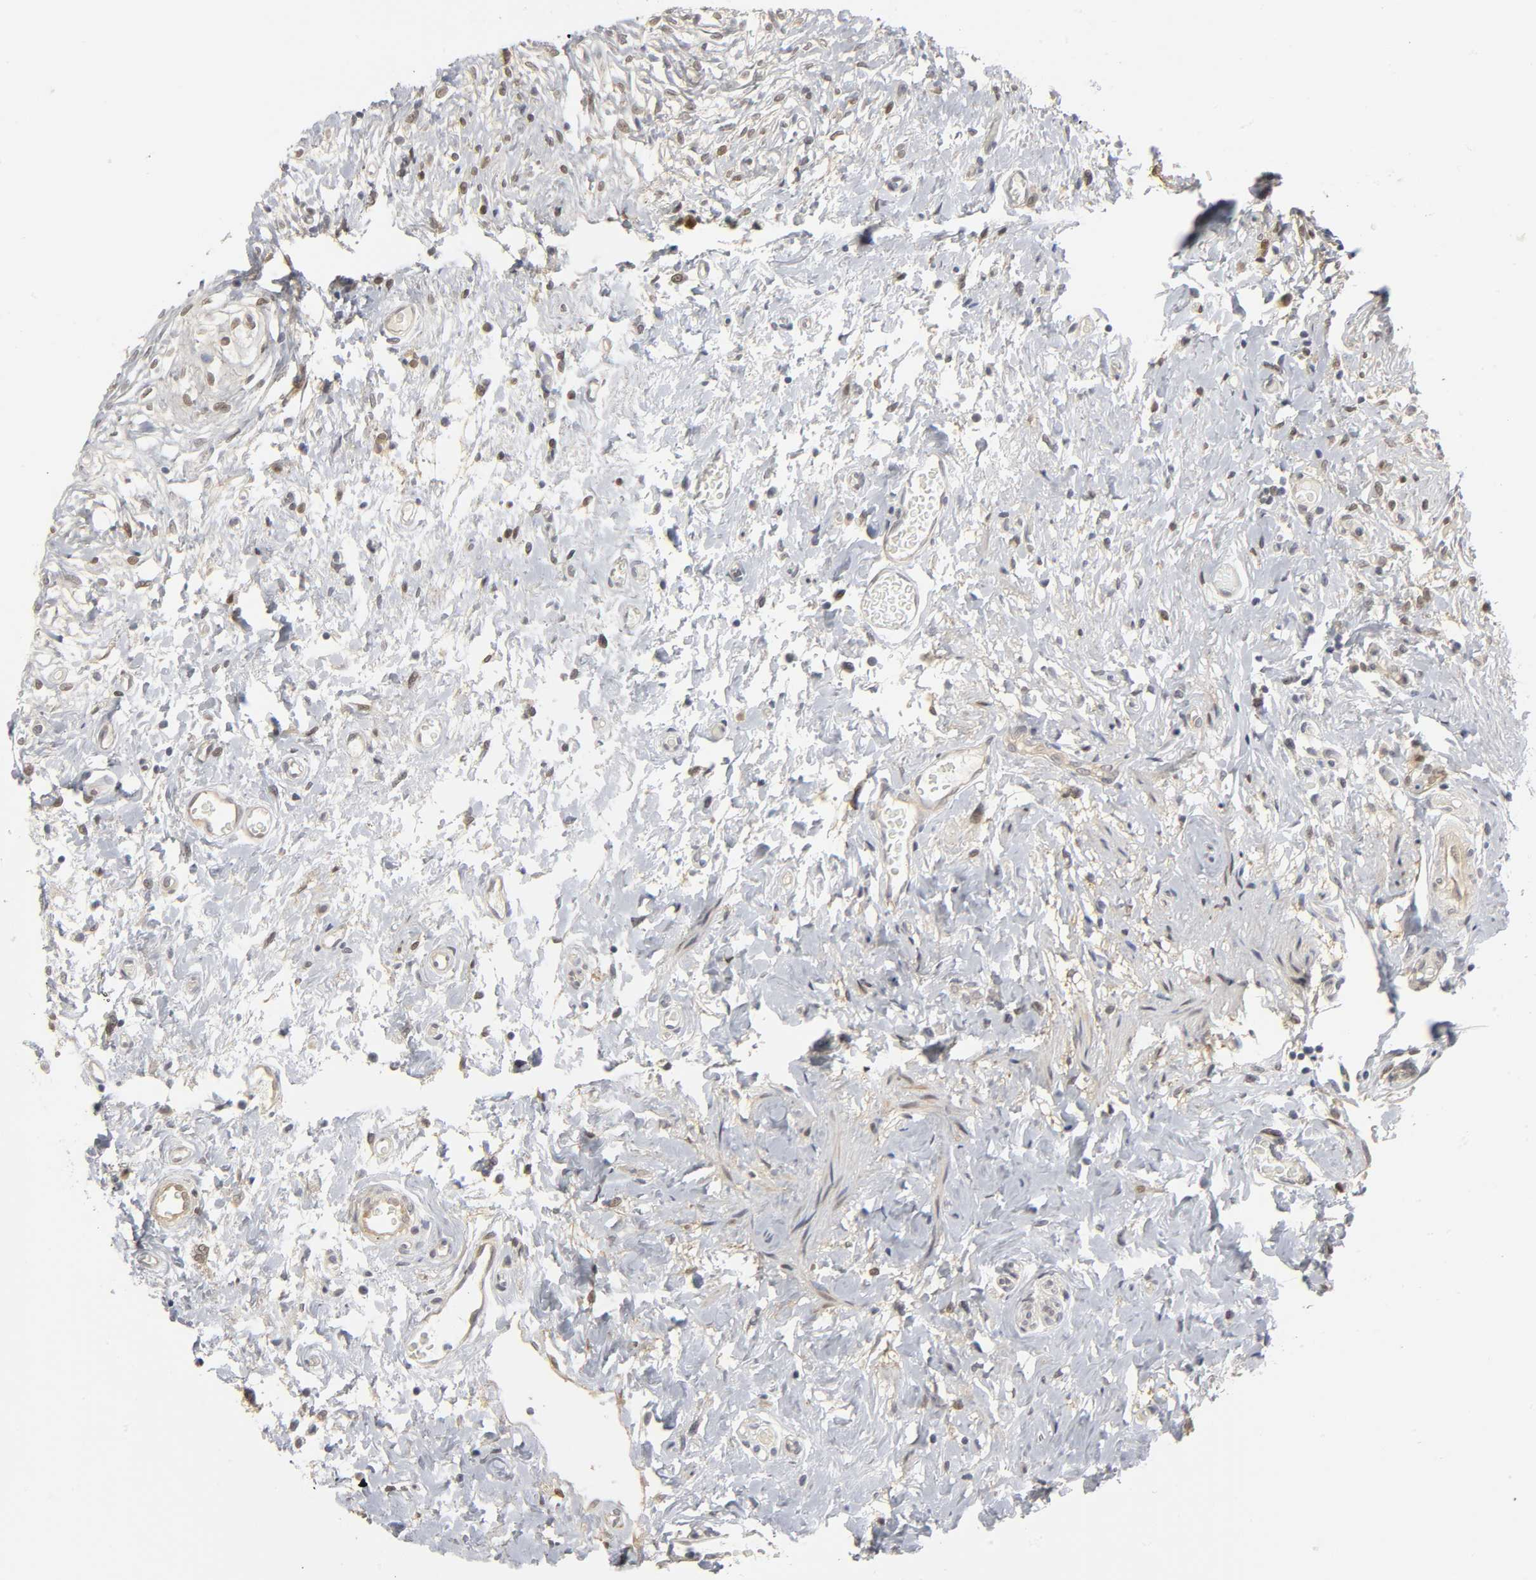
{"staining": {"intensity": "weak", "quantity": ">75%", "location": "cytoplasmic/membranous,nuclear"}, "tissue": "urinary bladder", "cell_type": "Urothelial cells", "image_type": "normal", "snomed": [{"axis": "morphology", "description": "Normal tissue, NOS"}, {"axis": "topography", "description": "Urinary bladder"}], "caption": "Protein staining by immunohistochemistry (IHC) displays weak cytoplasmic/membranous,nuclear positivity in approximately >75% of urothelial cells in normal urinary bladder.", "gene": "PDLIM3", "patient": {"sex": "female", "age": 80}}